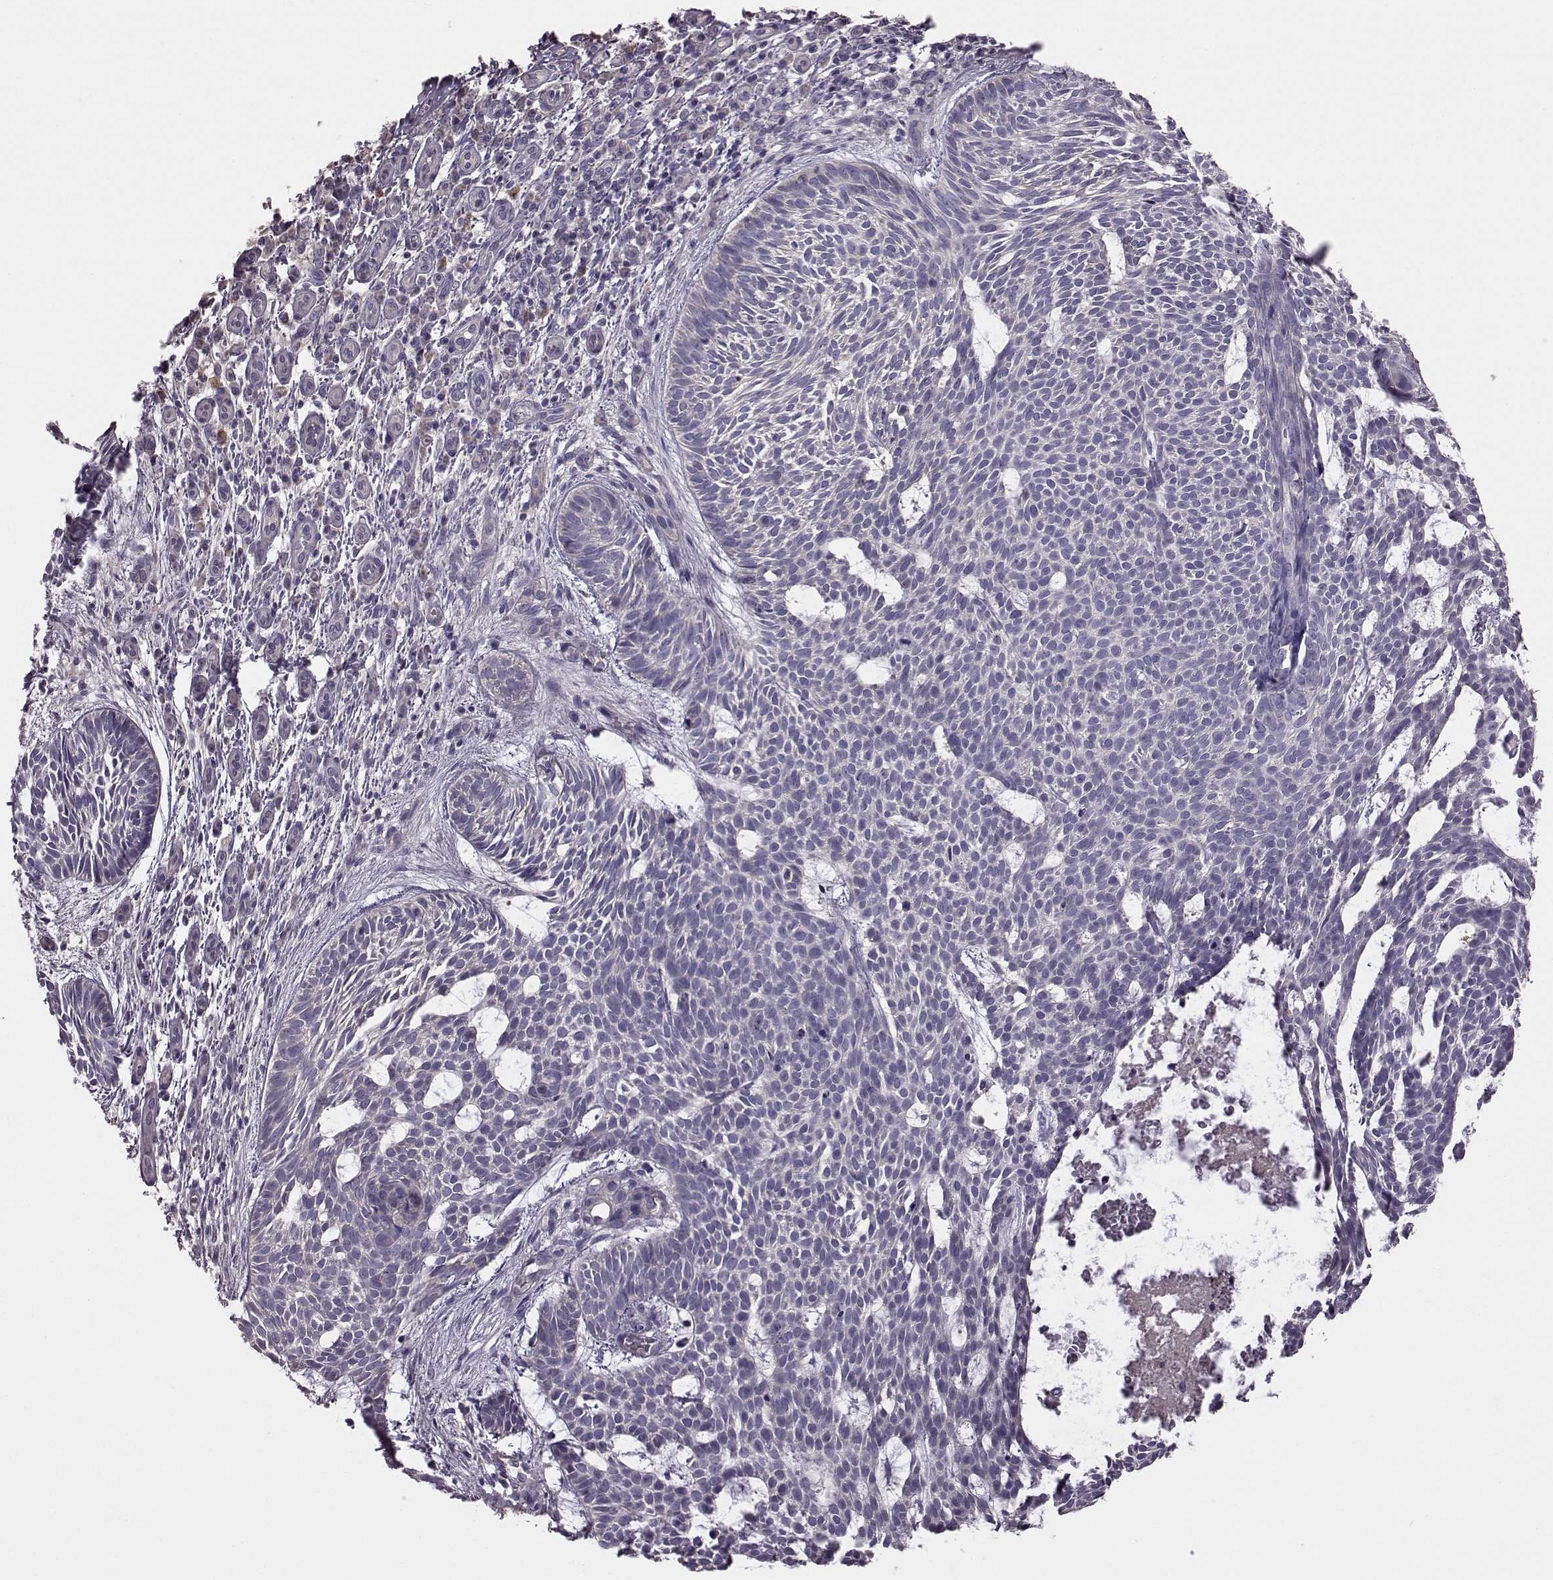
{"staining": {"intensity": "negative", "quantity": "none", "location": "none"}, "tissue": "skin cancer", "cell_type": "Tumor cells", "image_type": "cancer", "snomed": [{"axis": "morphology", "description": "Basal cell carcinoma"}, {"axis": "topography", "description": "Skin"}], "caption": "A micrograph of basal cell carcinoma (skin) stained for a protein demonstrates no brown staining in tumor cells. (Immunohistochemistry (ihc), brightfield microscopy, high magnification).", "gene": "ADGRG2", "patient": {"sex": "male", "age": 59}}